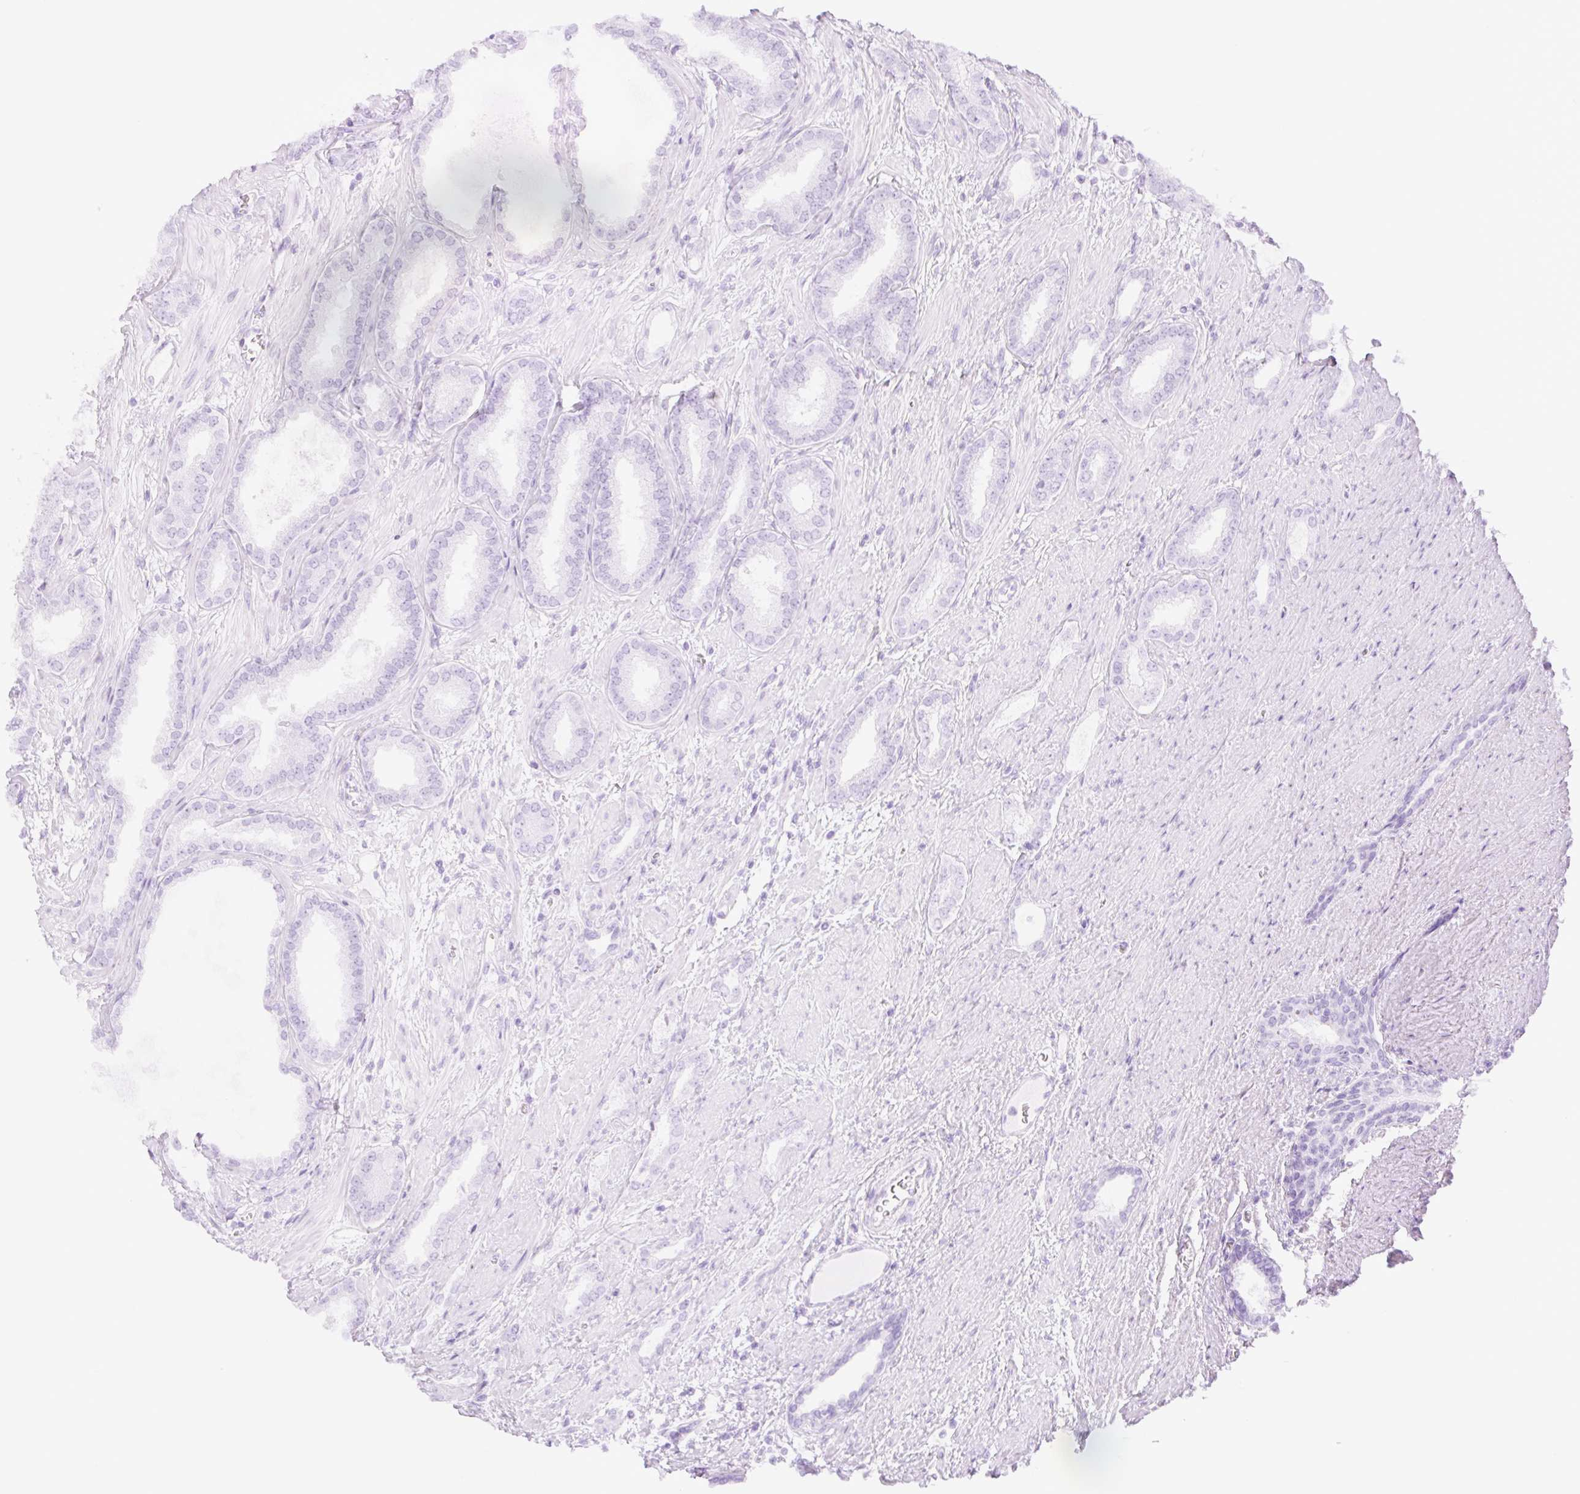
{"staining": {"intensity": "negative", "quantity": "none", "location": "none"}, "tissue": "prostate cancer", "cell_type": "Tumor cells", "image_type": "cancer", "snomed": [{"axis": "morphology", "description": "Adenocarcinoma, High grade"}, {"axis": "topography", "description": "Prostate"}], "caption": "An immunohistochemistry photomicrograph of prostate adenocarcinoma (high-grade) is shown. There is no staining in tumor cells of prostate adenocarcinoma (high-grade). Brightfield microscopy of immunohistochemistry (IHC) stained with DAB (brown) and hematoxylin (blue), captured at high magnification.", "gene": "TBX15", "patient": {"sex": "male", "age": 58}}